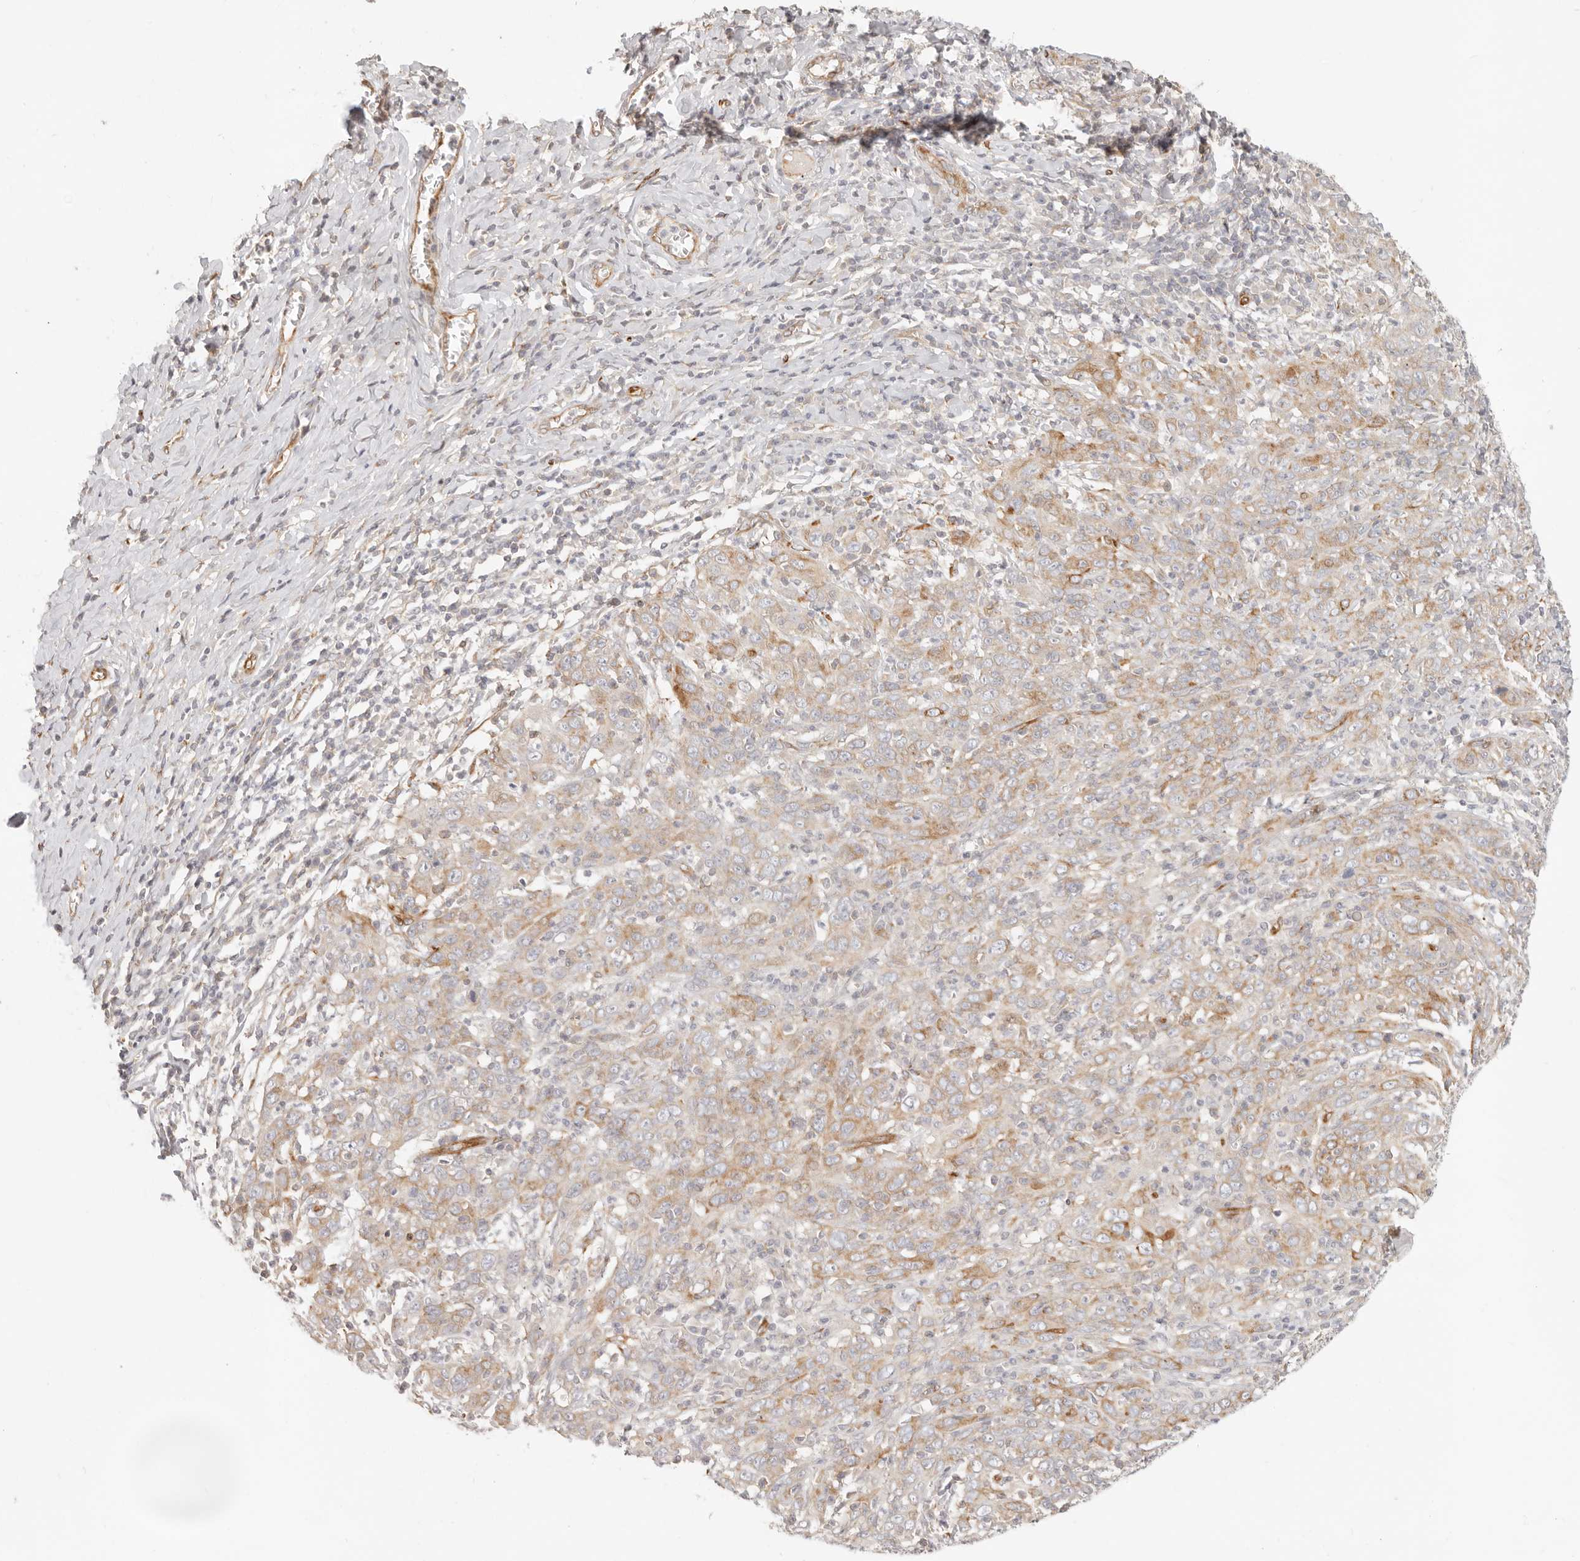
{"staining": {"intensity": "weak", "quantity": "25%-75%", "location": "cytoplasmic/membranous"}, "tissue": "cervical cancer", "cell_type": "Tumor cells", "image_type": "cancer", "snomed": [{"axis": "morphology", "description": "Squamous cell carcinoma, NOS"}, {"axis": "topography", "description": "Cervix"}], "caption": "A micrograph of cervical cancer (squamous cell carcinoma) stained for a protein reveals weak cytoplasmic/membranous brown staining in tumor cells. (IHC, brightfield microscopy, high magnification).", "gene": "SASS6", "patient": {"sex": "female", "age": 46}}